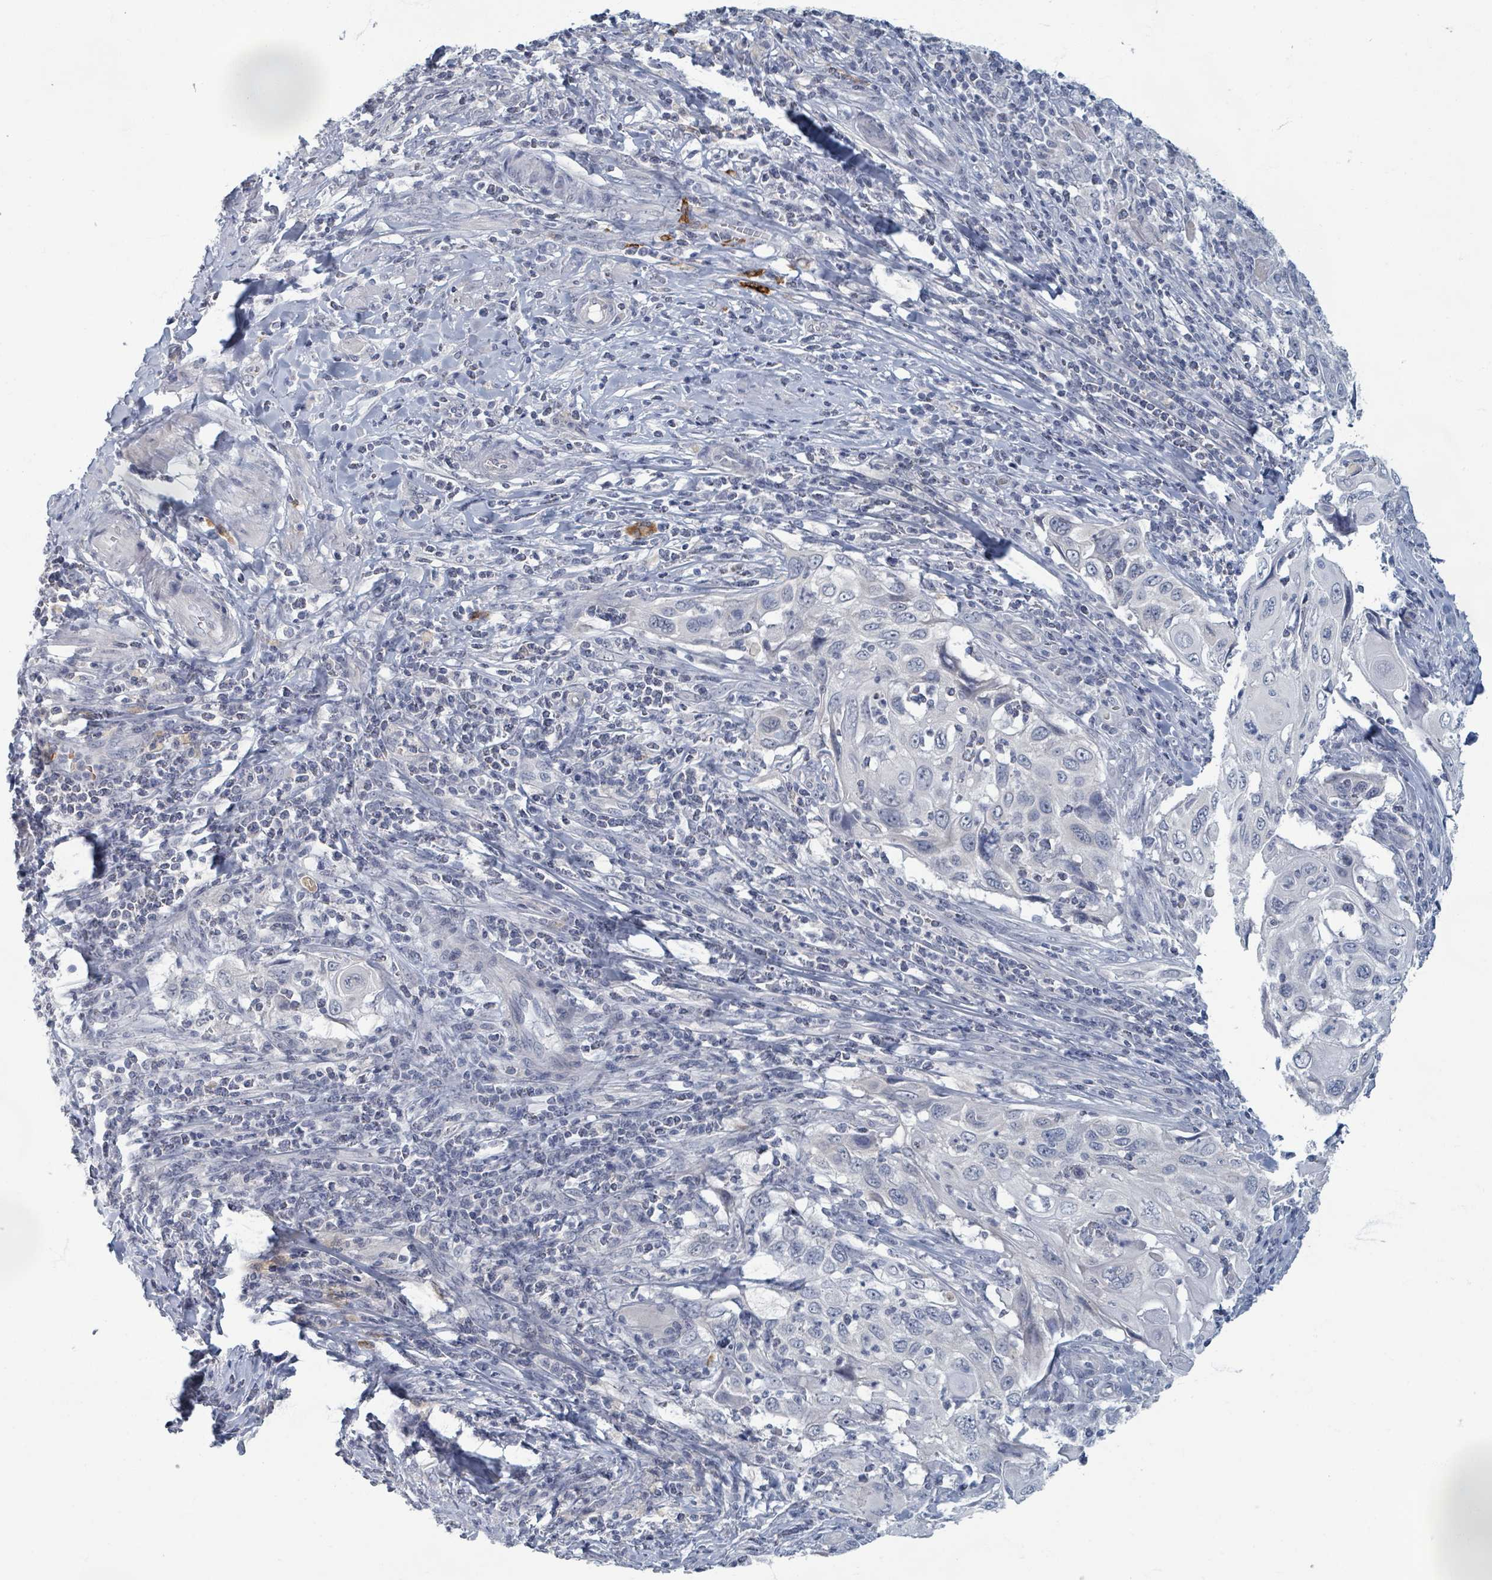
{"staining": {"intensity": "negative", "quantity": "none", "location": "none"}, "tissue": "cervical cancer", "cell_type": "Tumor cells", "image_type": "cancer", "snomed": [{"axis": "morphology", "description": "Squamous cell carcinoma, NOS"}, {"axis": "topography", "description": "Cervix"}], "caption": "A photomicrograph of cervical cancer stained for a protein reveals no brown staining in tumor cells.", "gene": "WNT11", "patient": {"sex": "female", "age": 70}}